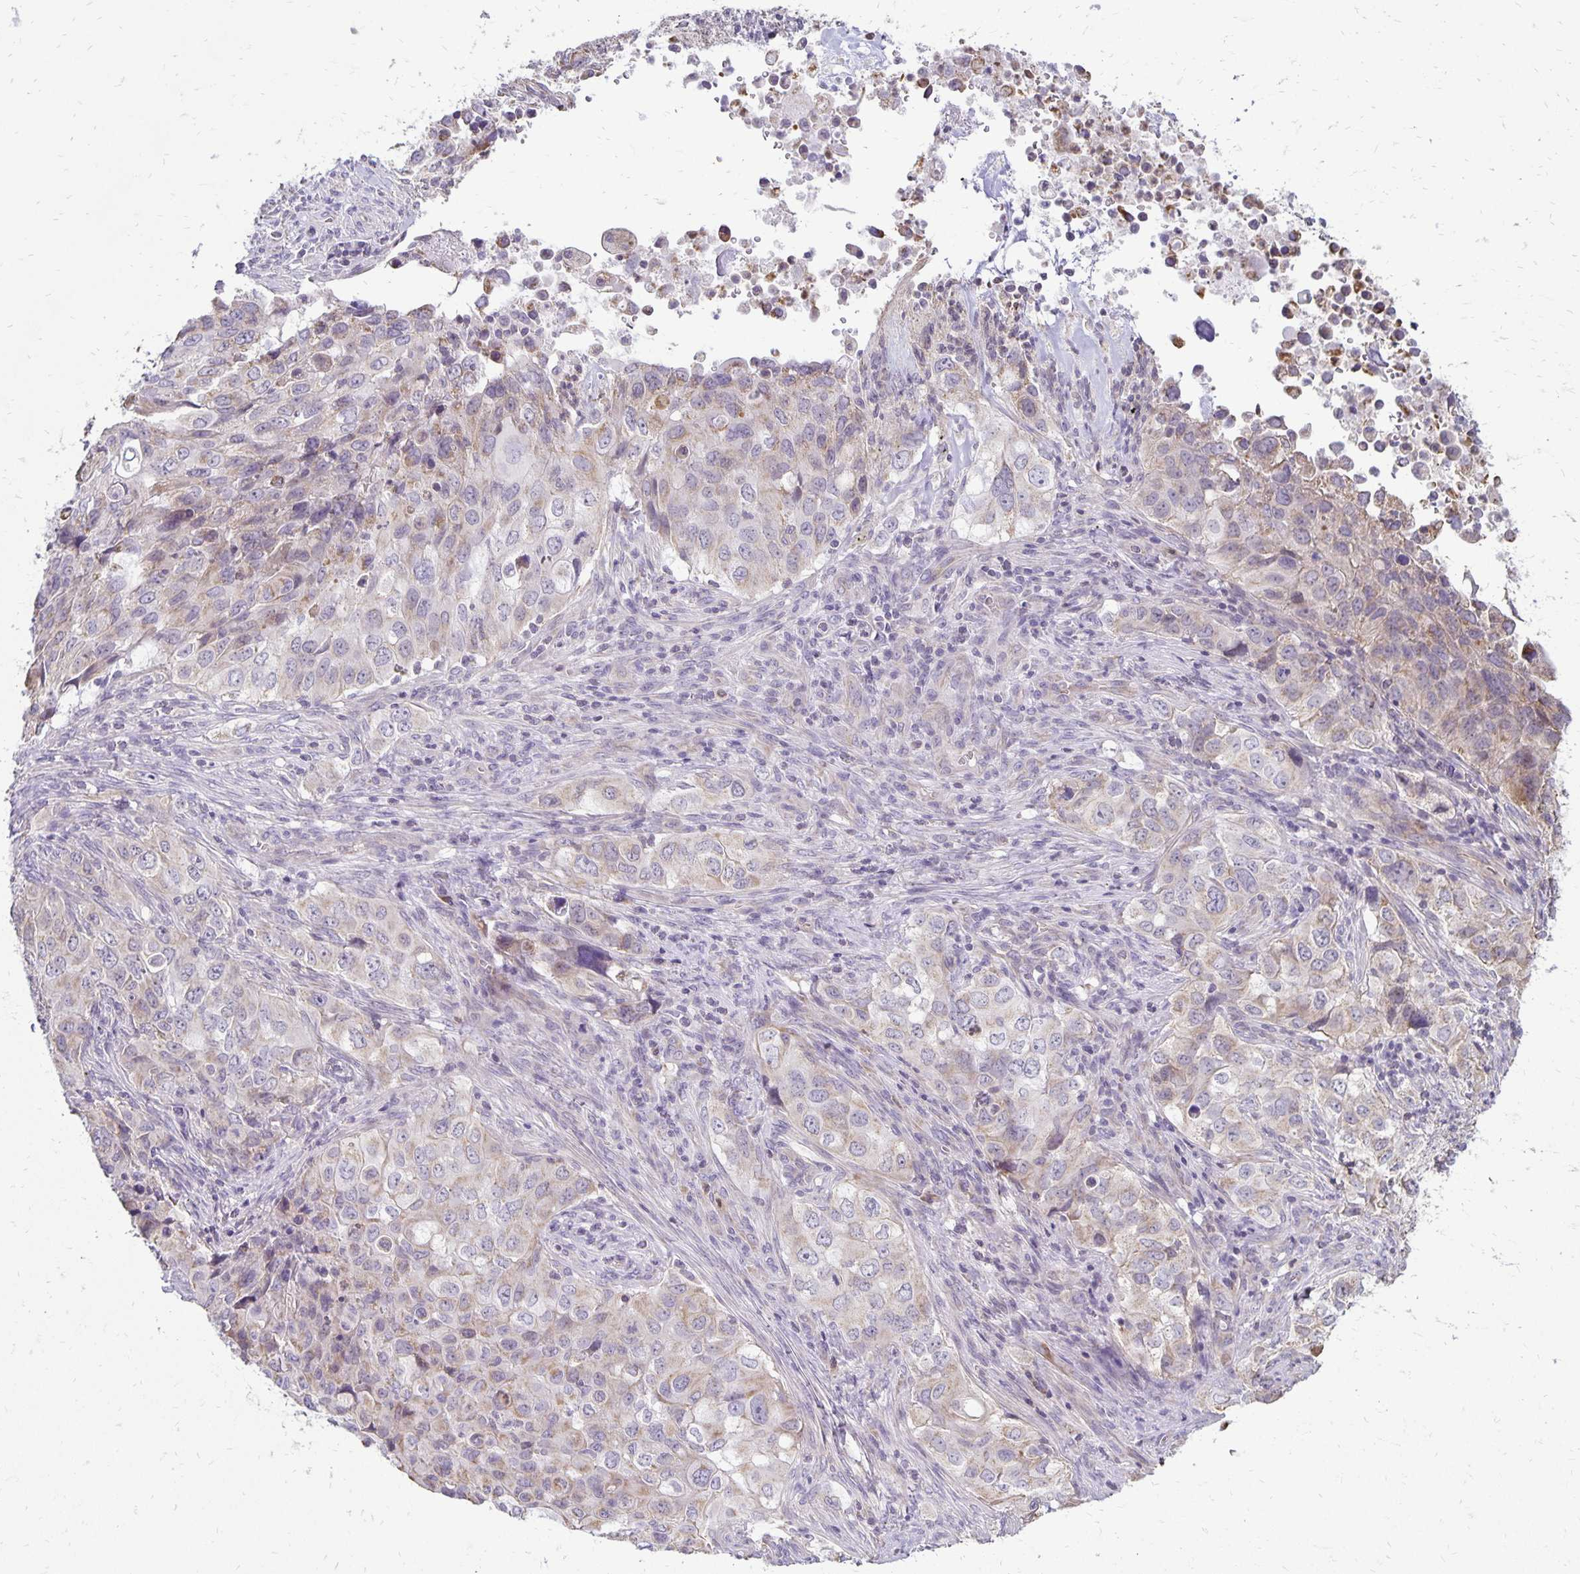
{"staining": {"intensity": "weak", "quantity": "<25%", "location": "cytoplasmic/membranous"}, "tissue": "lung cancer", "cell_type": "Tumor cells", "image_type": "cancer", "snomed": [{"axis": "morphology", "description": "Adenocarcinoma, NOS"}, {"axis": "morphology", "description": "Adenocarcinoma, metastatic, NOS"}, {"axis": "topography", "description": "Lymph node"}, {"axis": "topography", "description": "Lung"}], "caption": "The image shows no staining of tumor cells in lung cancer. (Stains: DAB IHC with hematoxylin counter stain, Microscopy: brightfield microscopy at high magnification).", "gene": "FN3K", "patient": {"sex": "female", "age": 42}}